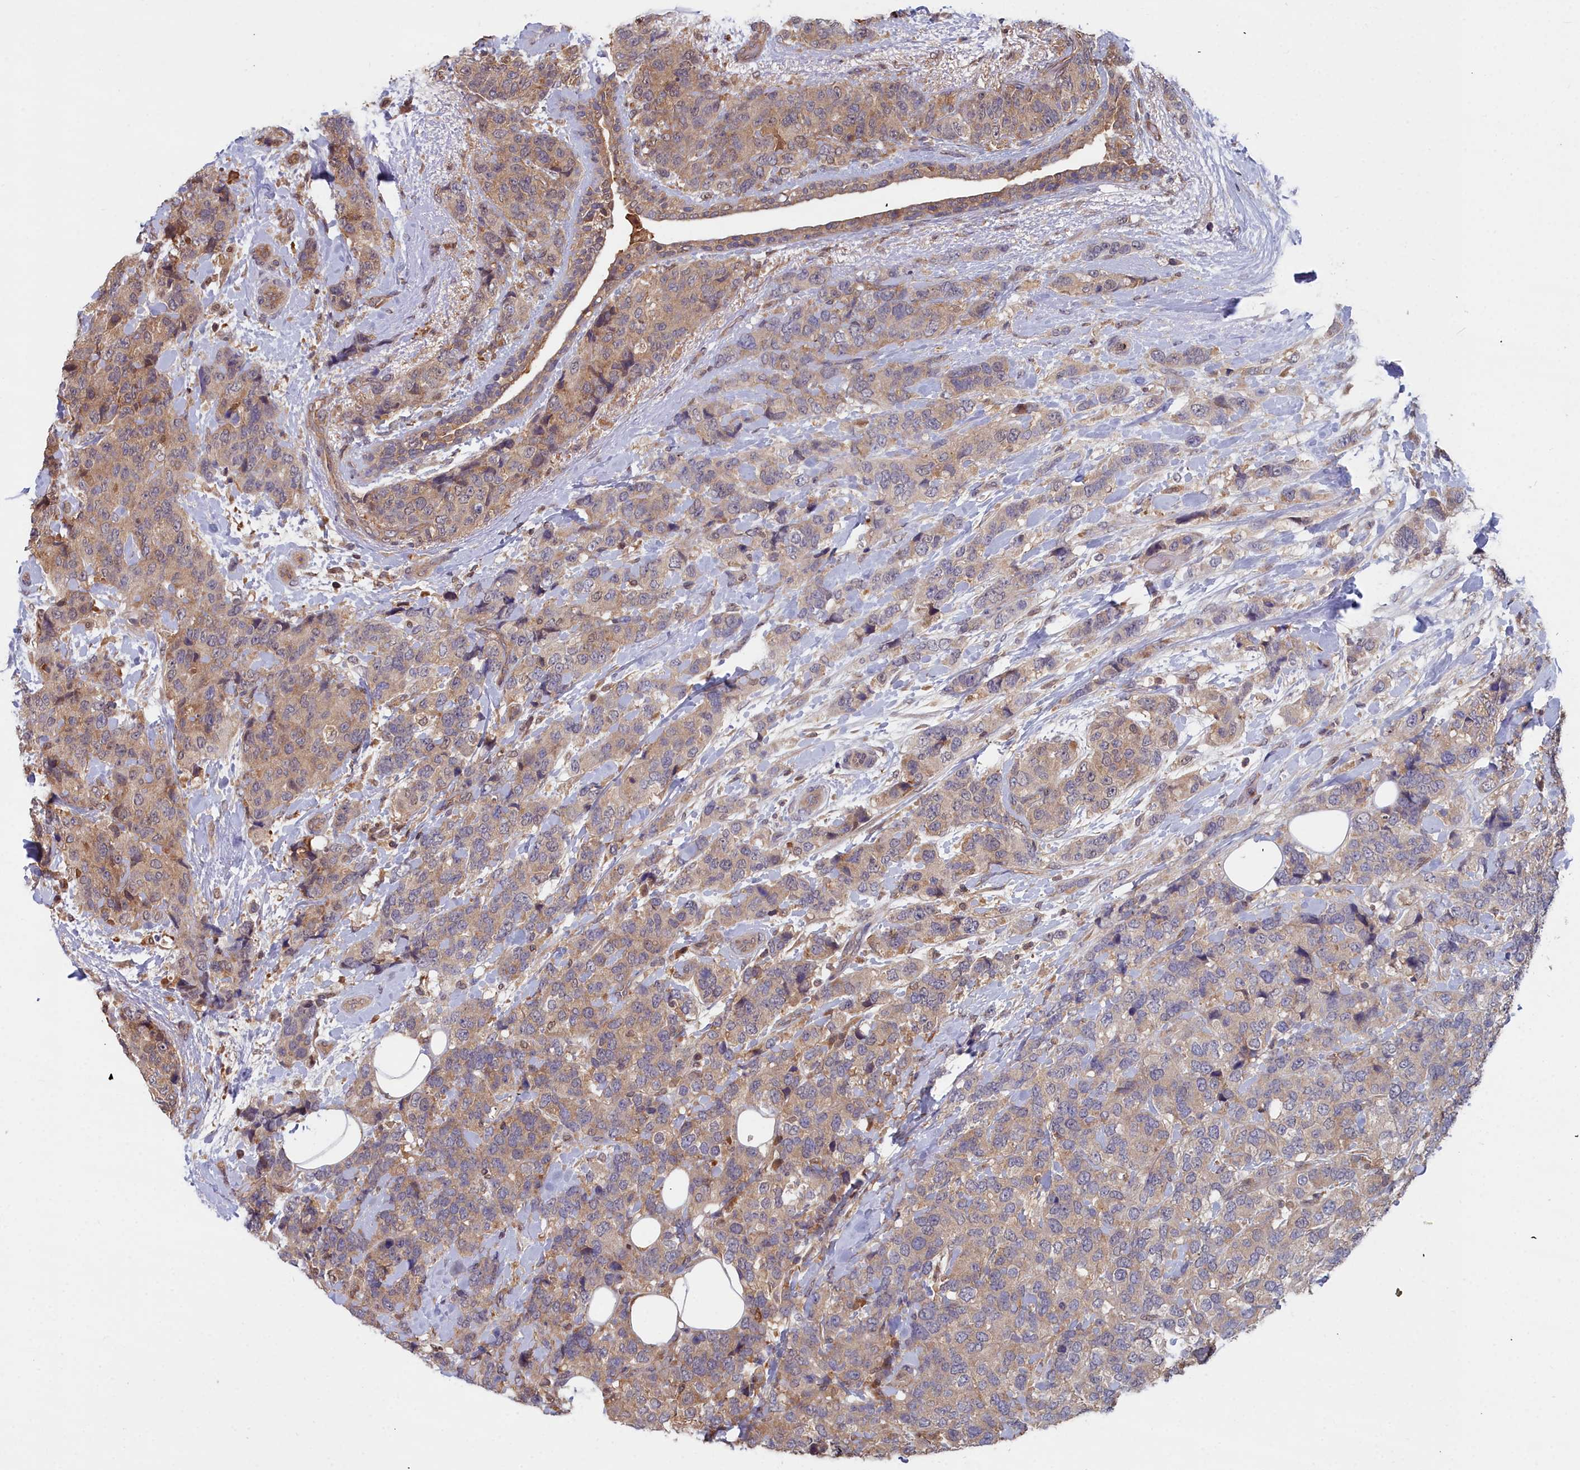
{"staining": {"intensity": "weak", "quantity": ">75%", "location": "cytoplasmic/membranous"}, "tissue": "breast cancer", "cell_type": "Tumor cells", "image_type": "cancer", "snomed": [{"axis": "morphology", "description": "Lobular carcinoma"}, {"axis": "topography", "description": "Breast"}], "caption": "Brown immunohistochemical staining in human breast cancer (lobular carcinoma) displays weak cytoplasmic/membranous positivity in approximately >75% of tumor cells. Using DAB (3,3'-diaminobenzidine) (brown) and hematoxylin (blue) stains, captured at high magnification using brightfield microscopy.", "gene": "GFRA2", "patient": {"sex": "female", "age": 59}}